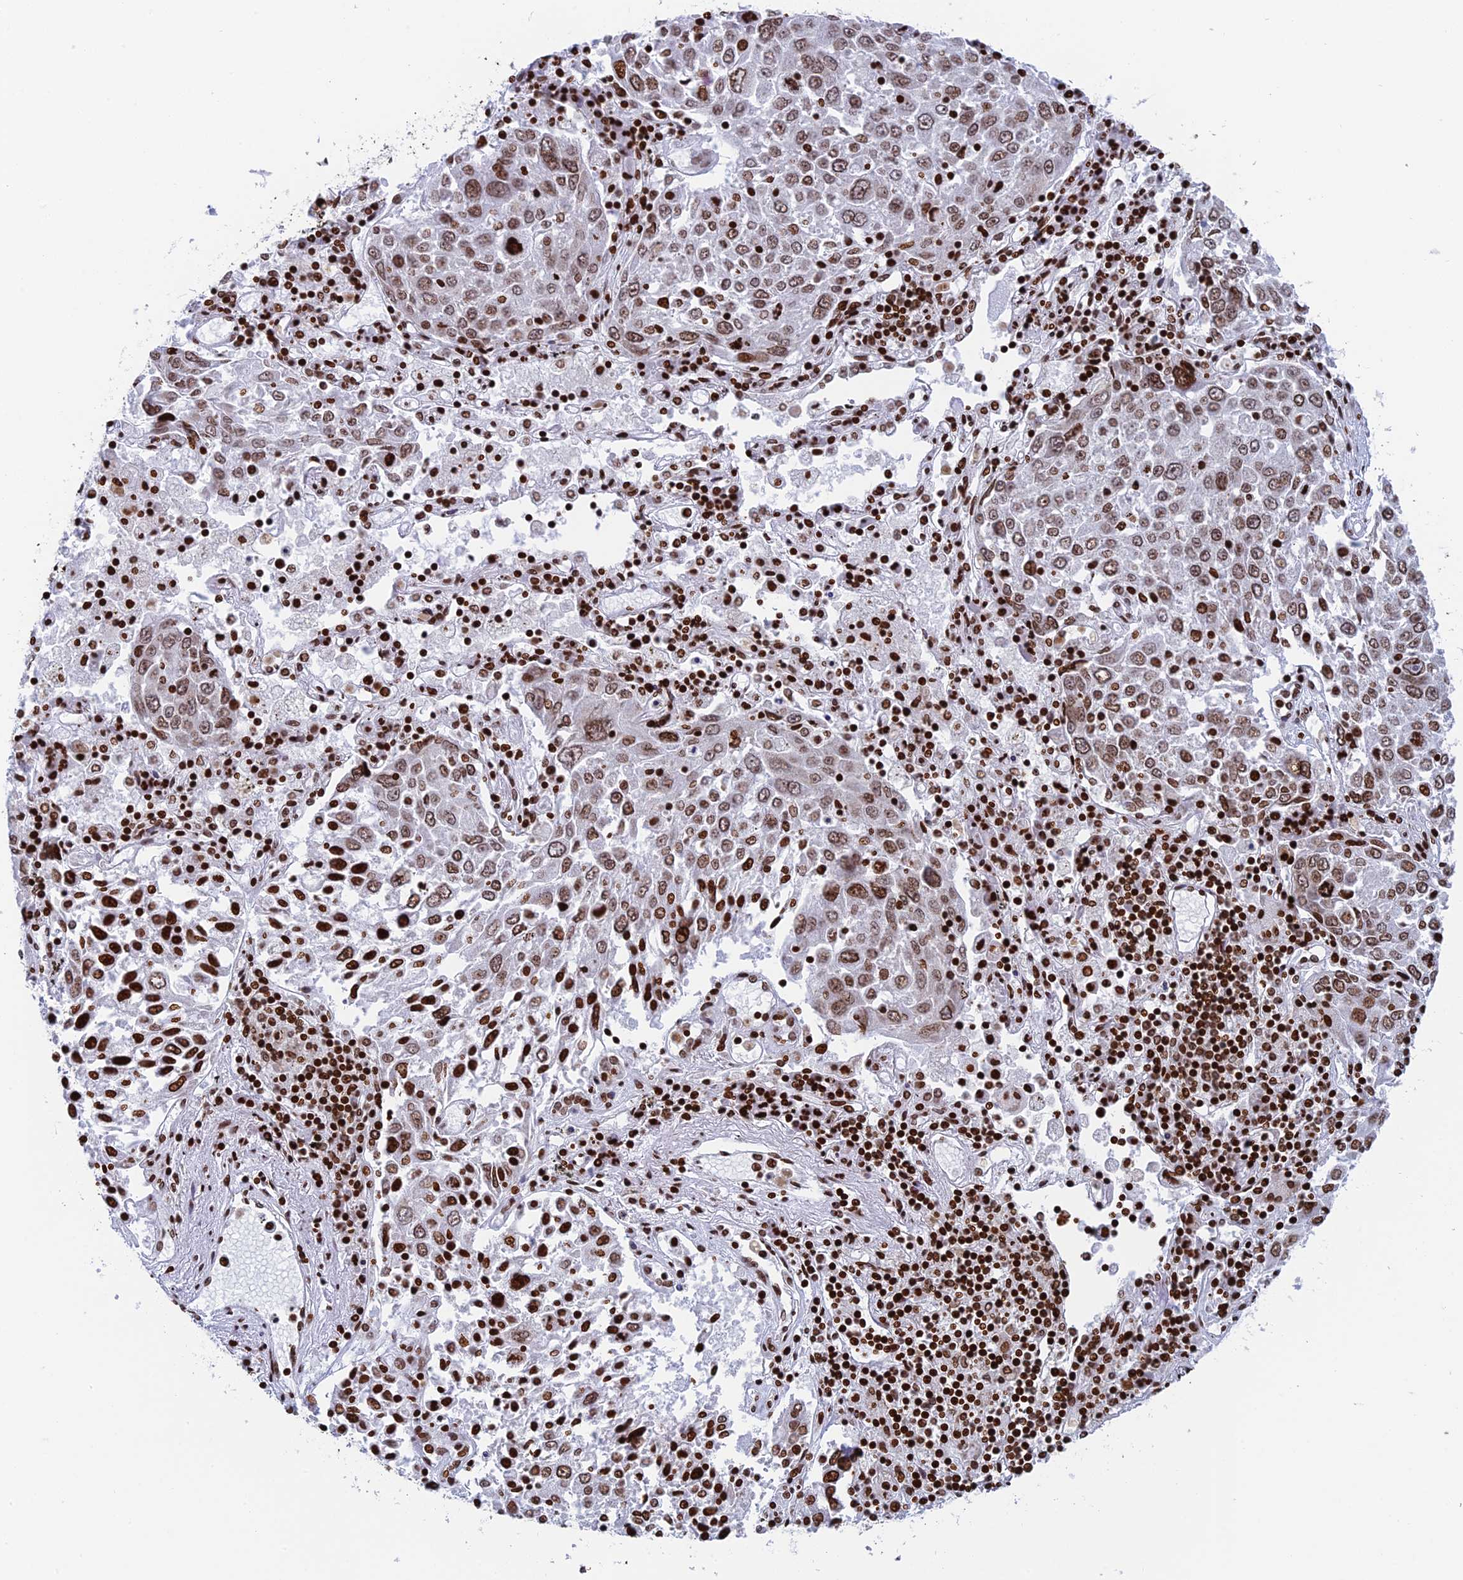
{"staining": {"intensity": "moderate", "quantity": ">75%", "location": "nuclear"}, "tissue": "lung cancer", "cell_type": "Tumor cells", "image_type": "cancer", "snomed": [{"axis": "morphology", "description": "Squamous cell carcinoma, NOS"}, {"axis": "topography", "description": "Lung"}], "caption": "Approximately >75% of tumor cells in lung squamous cell carcinoma demonstrate moderate nuclear protein staining as visualized by brown immunohistochemical staining.", "gene": "RPAP1", "patient": {"sex": "male", "age": 65}}